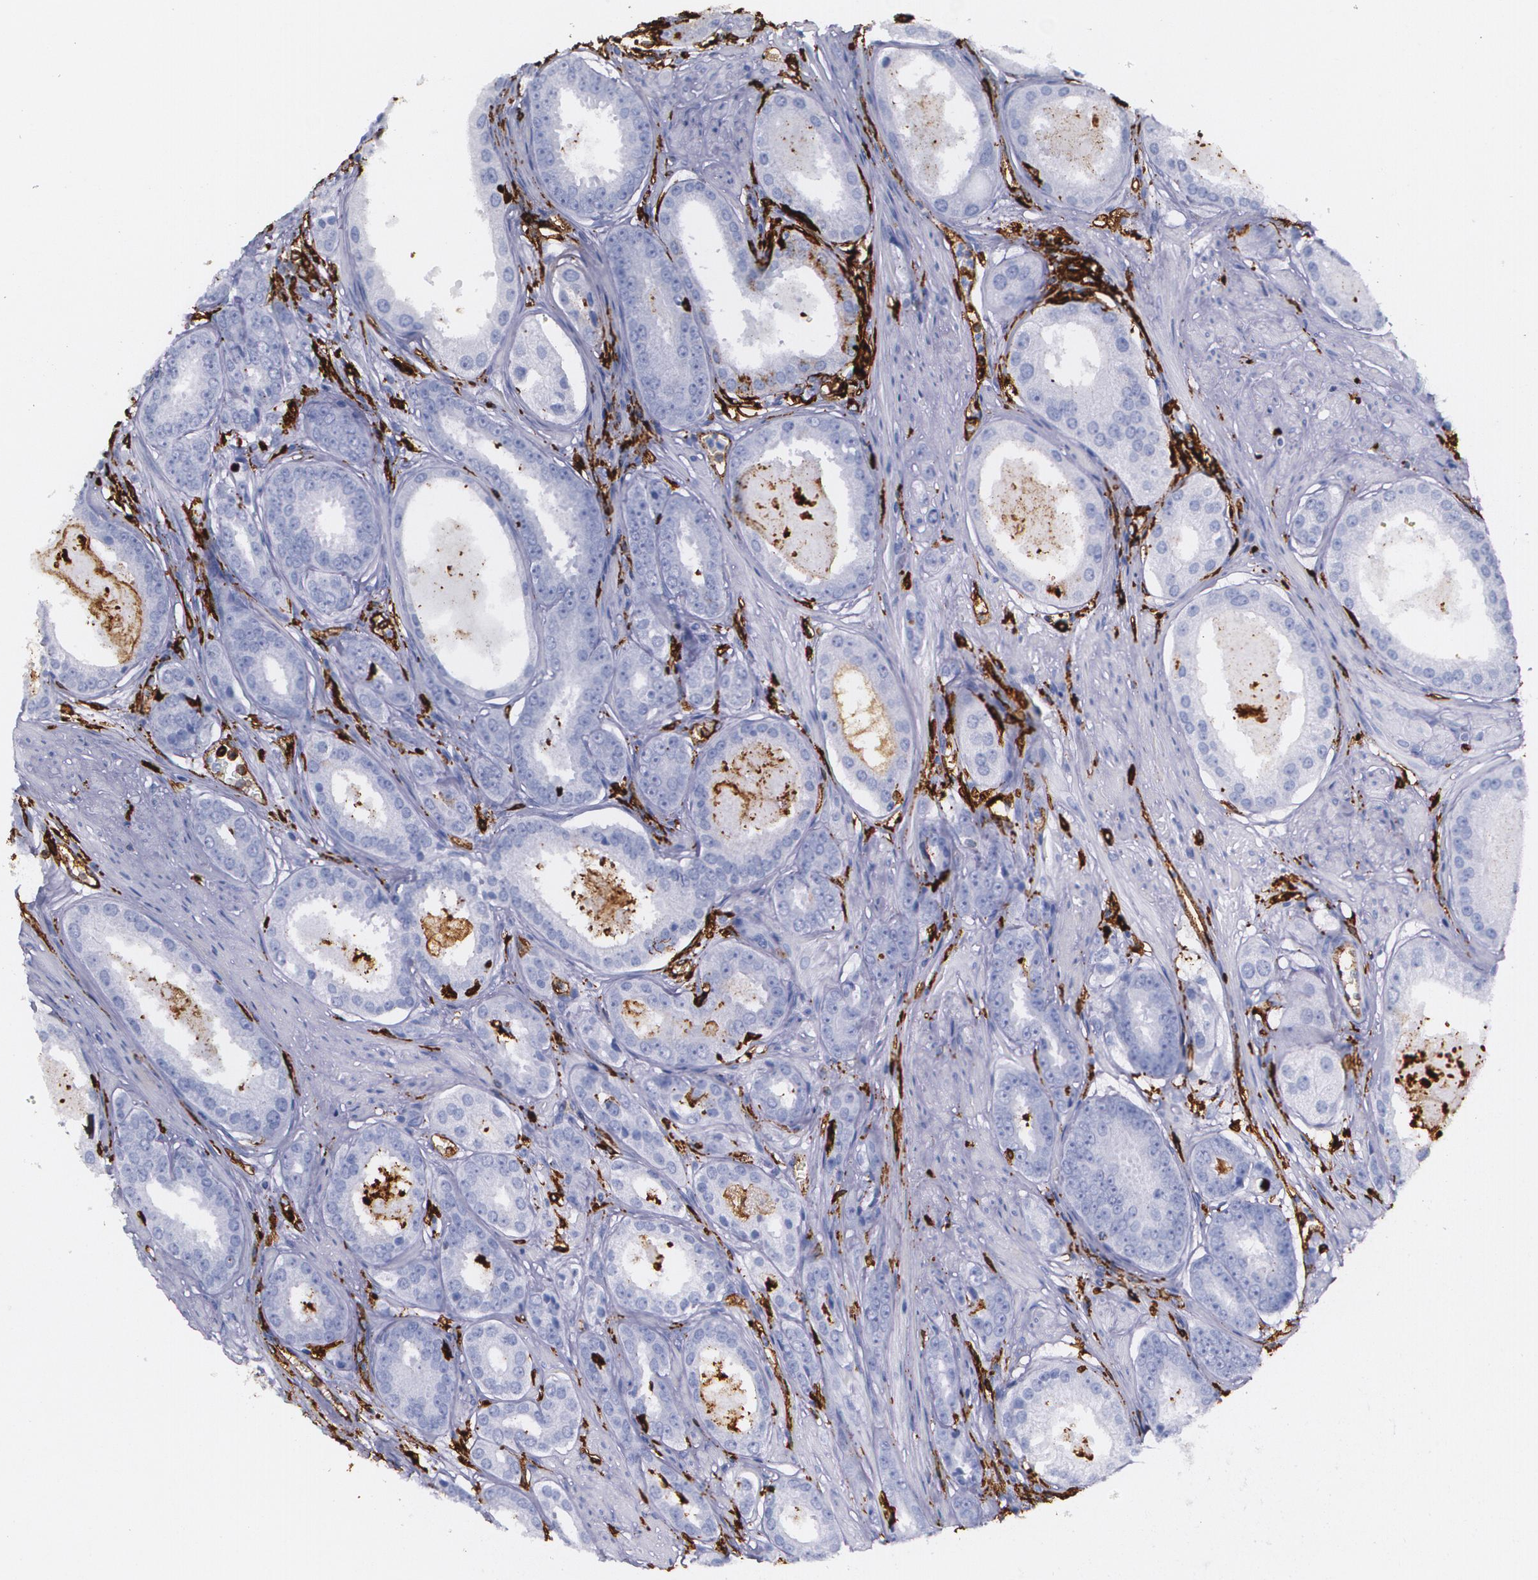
{"staining": {"intensity": "weak", "quantity": "<25%", "location": "cytoplasmic/membranous"}, "tissue": "prostate cancer", "cell_type": "Tumor cells", "image_type": "cancer", "snomed": [{"axis": "morphology", "description": "Adenocarcinoma, Medium grade"}, {"axis": "topography", "description": "Prostate"}], "caption": "Prostate medium-grade adenocarcinoma stained for a protein using IHC shows no staining tumor cells.", "gene": "HLA-DRA", "patient": {"sex": "male", "age": 53}}